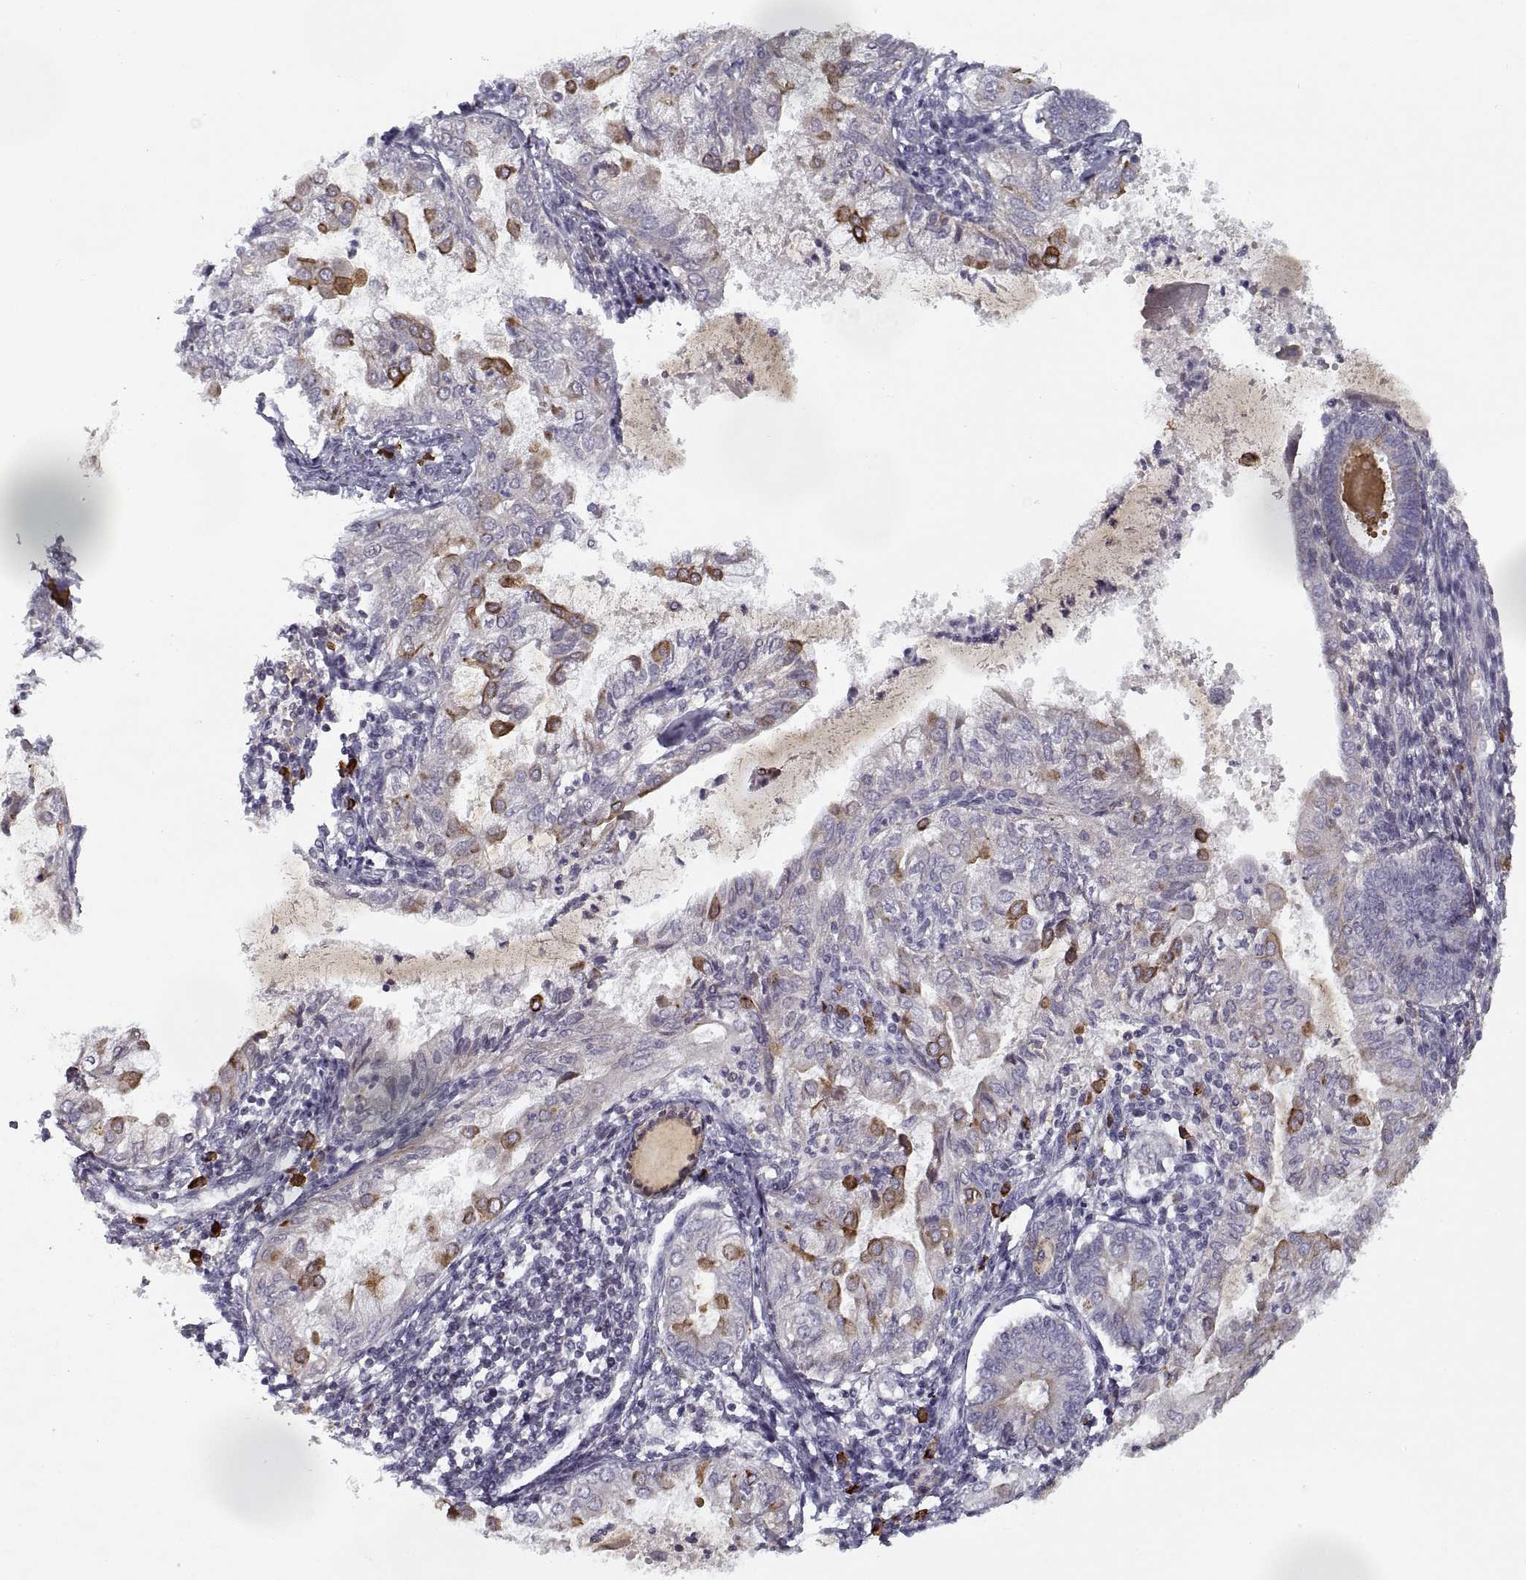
{"staining": {"intensity": "strong", "quantity": "<25%", "location": "cytoplasmic/membranous"}, "tissue": "endometrial cancer", "cell_type": "Tumor cells", "image_type": "cancer", "snomed": [{"axis": "morphology", "description": "Adenocarcinoma, NOS"}, {"axis": "topography", "description": "Endometrium"}], "caption": "A histopathology image of human endometrial cancer (adenocarcinoma) stained for a protein displays strong cytoplasmic/membranous brown staining in tumor cells.", "gene": "GAD2", "patient": {"sex": "female", "age": 68}}